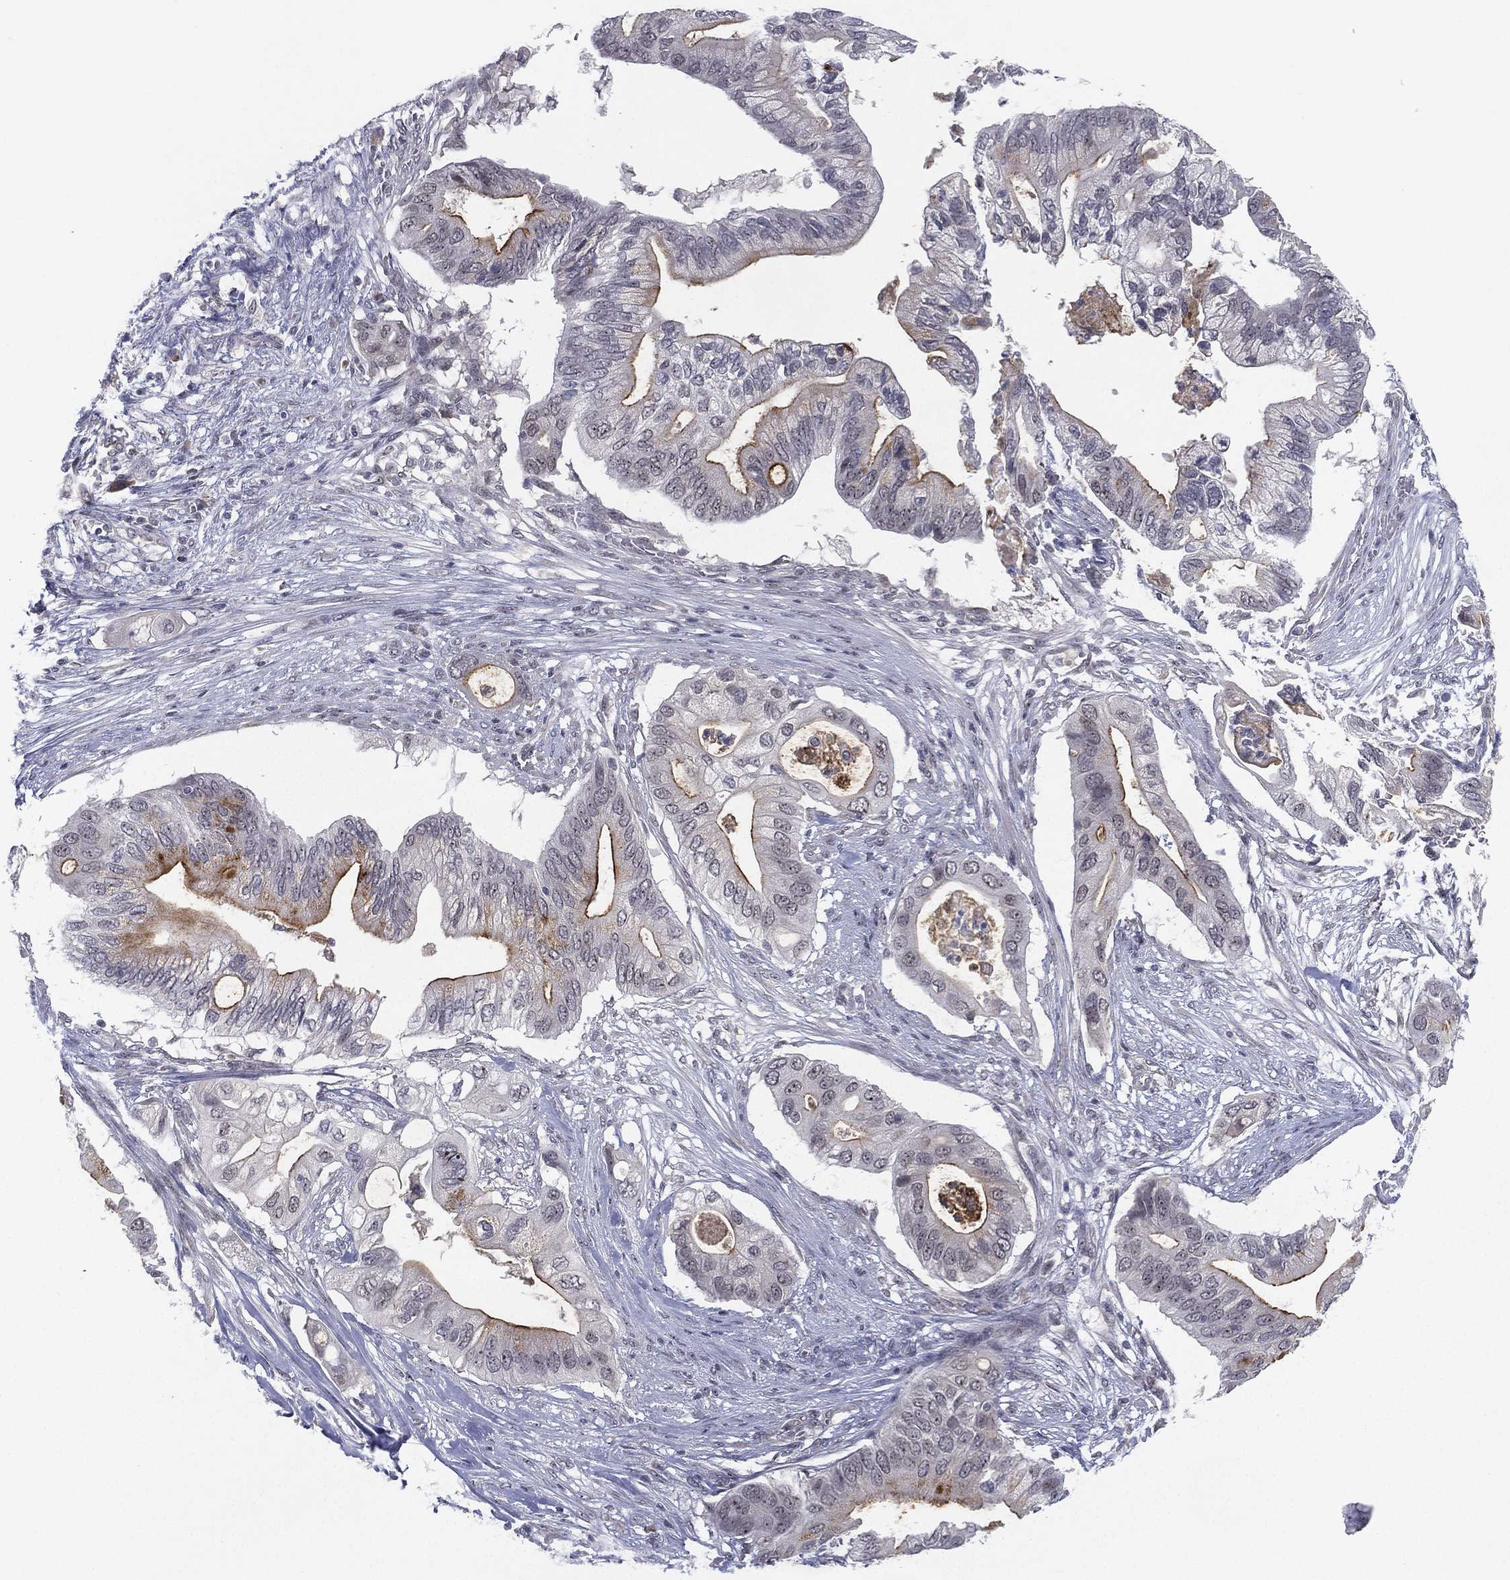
{"staining": {"intensity": "strong", "quantity": "<25%", "location": "cytoplasmic/membranous"}, "tissue": "pancreatic cancer", "cell_type": "Tumor cells", "image_type": "cancer", "snomed": [{"axis": "morphology", "description": "Adenocarcinoma, NOS"}, {"axis": "topography", "description": "Pancreas"}], "caption": "Pancreatic cancer (adenocarcinoma) stained with DAB IHC exhibits medium levels of strong cytoplasmic/membranous positivity in about <25% of tumor cells.", "gene": "MS4A8", "patient": {"sex": "female", "age": 72}}